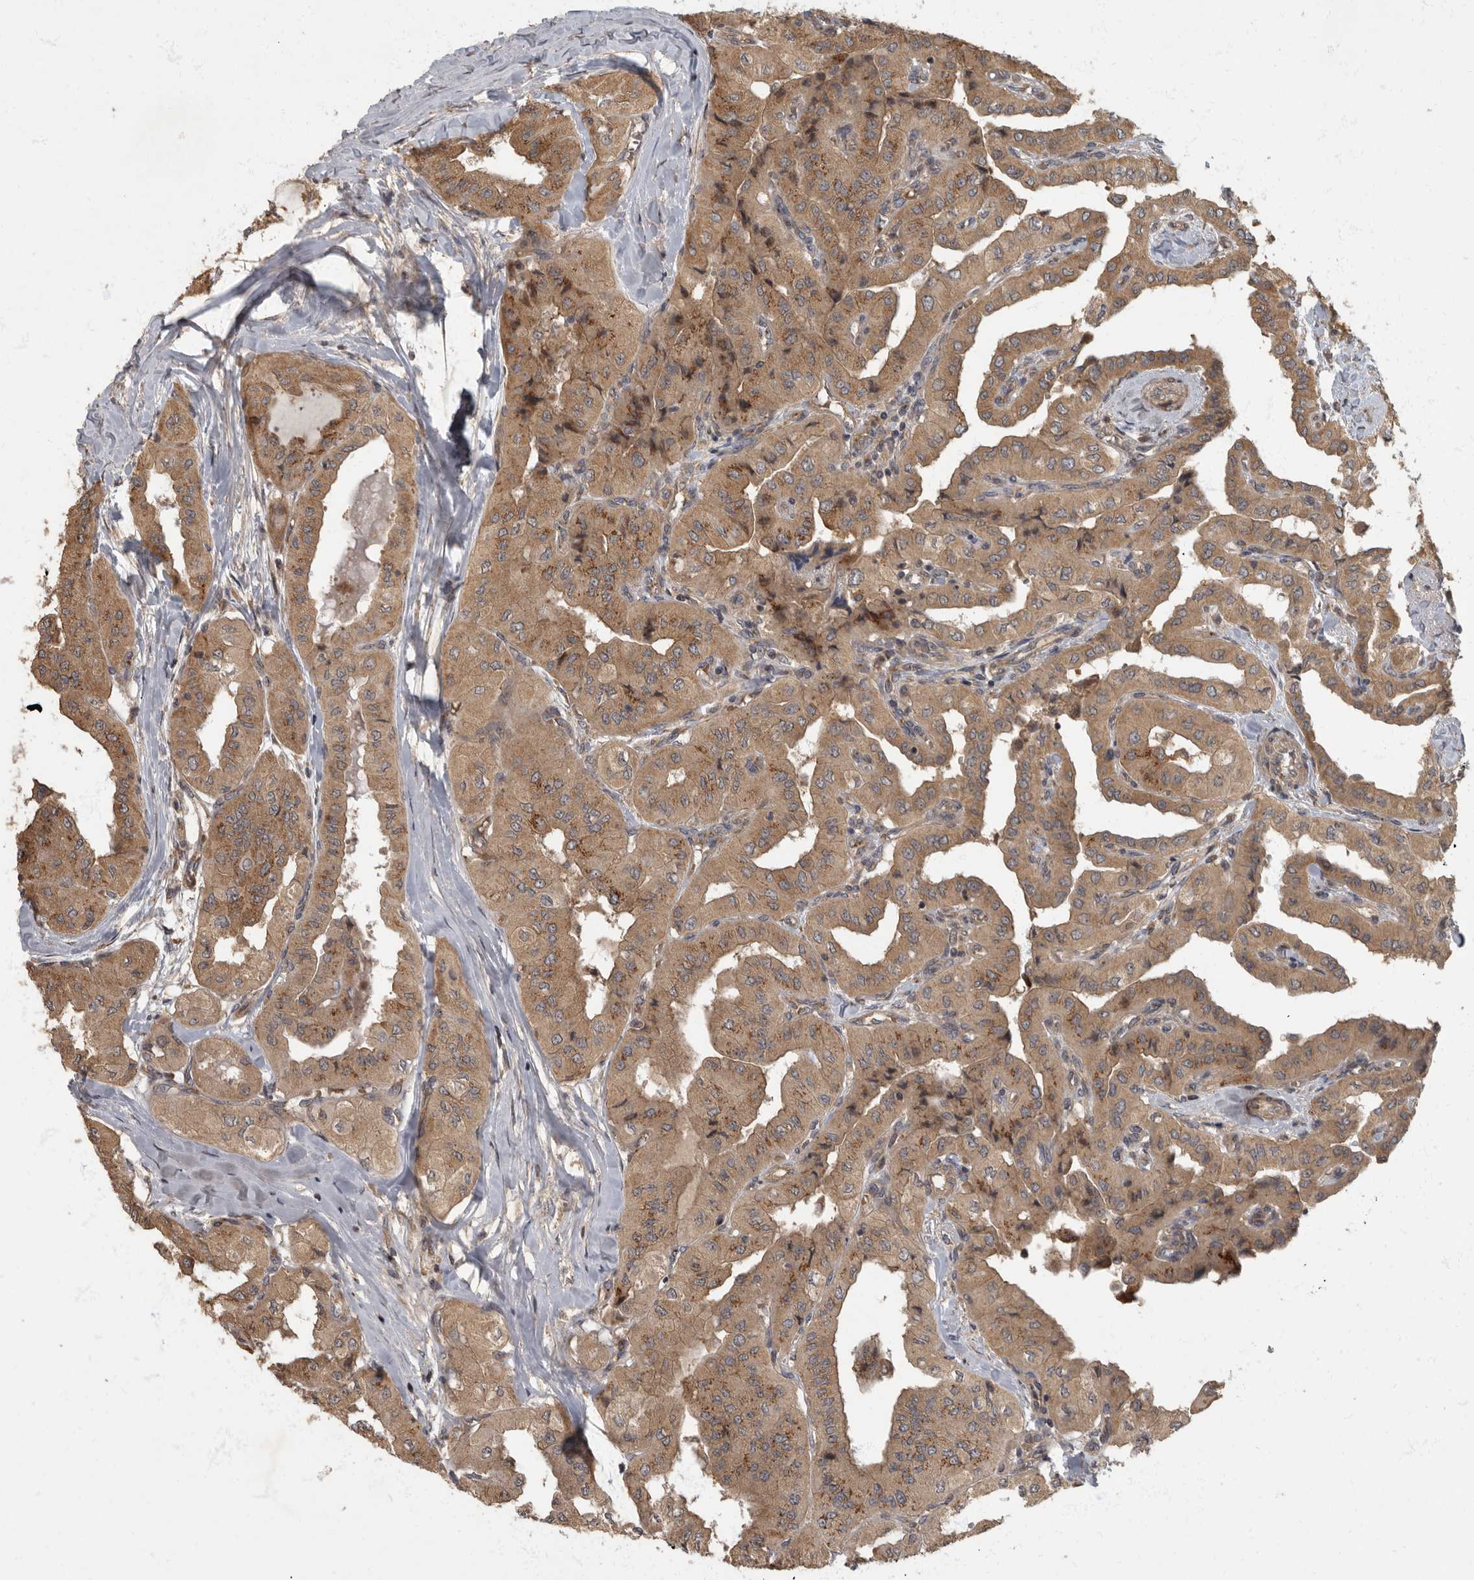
{"staining": {"intensity": "moderate", "quantity": ">75%", "location": "cytoplasmic/membranous"}, "tissue": "thyroid cancer", "cell_type": "Tumor cells", "image_type": "cancer", "snomed": [{"axis": "morphology", "description": "Papillary adenocarcinoma, NOS"}, {"axis": "topography", "description": "Thyroid gland"}], "caption": "Moderate cytoplasmic/membranous protein staining is identified in about >75% of tumor cells in papillary adenocarcinoma (thyroid).", "gene": "IQCK", "patient": {"sex": "female", "age": 59}}